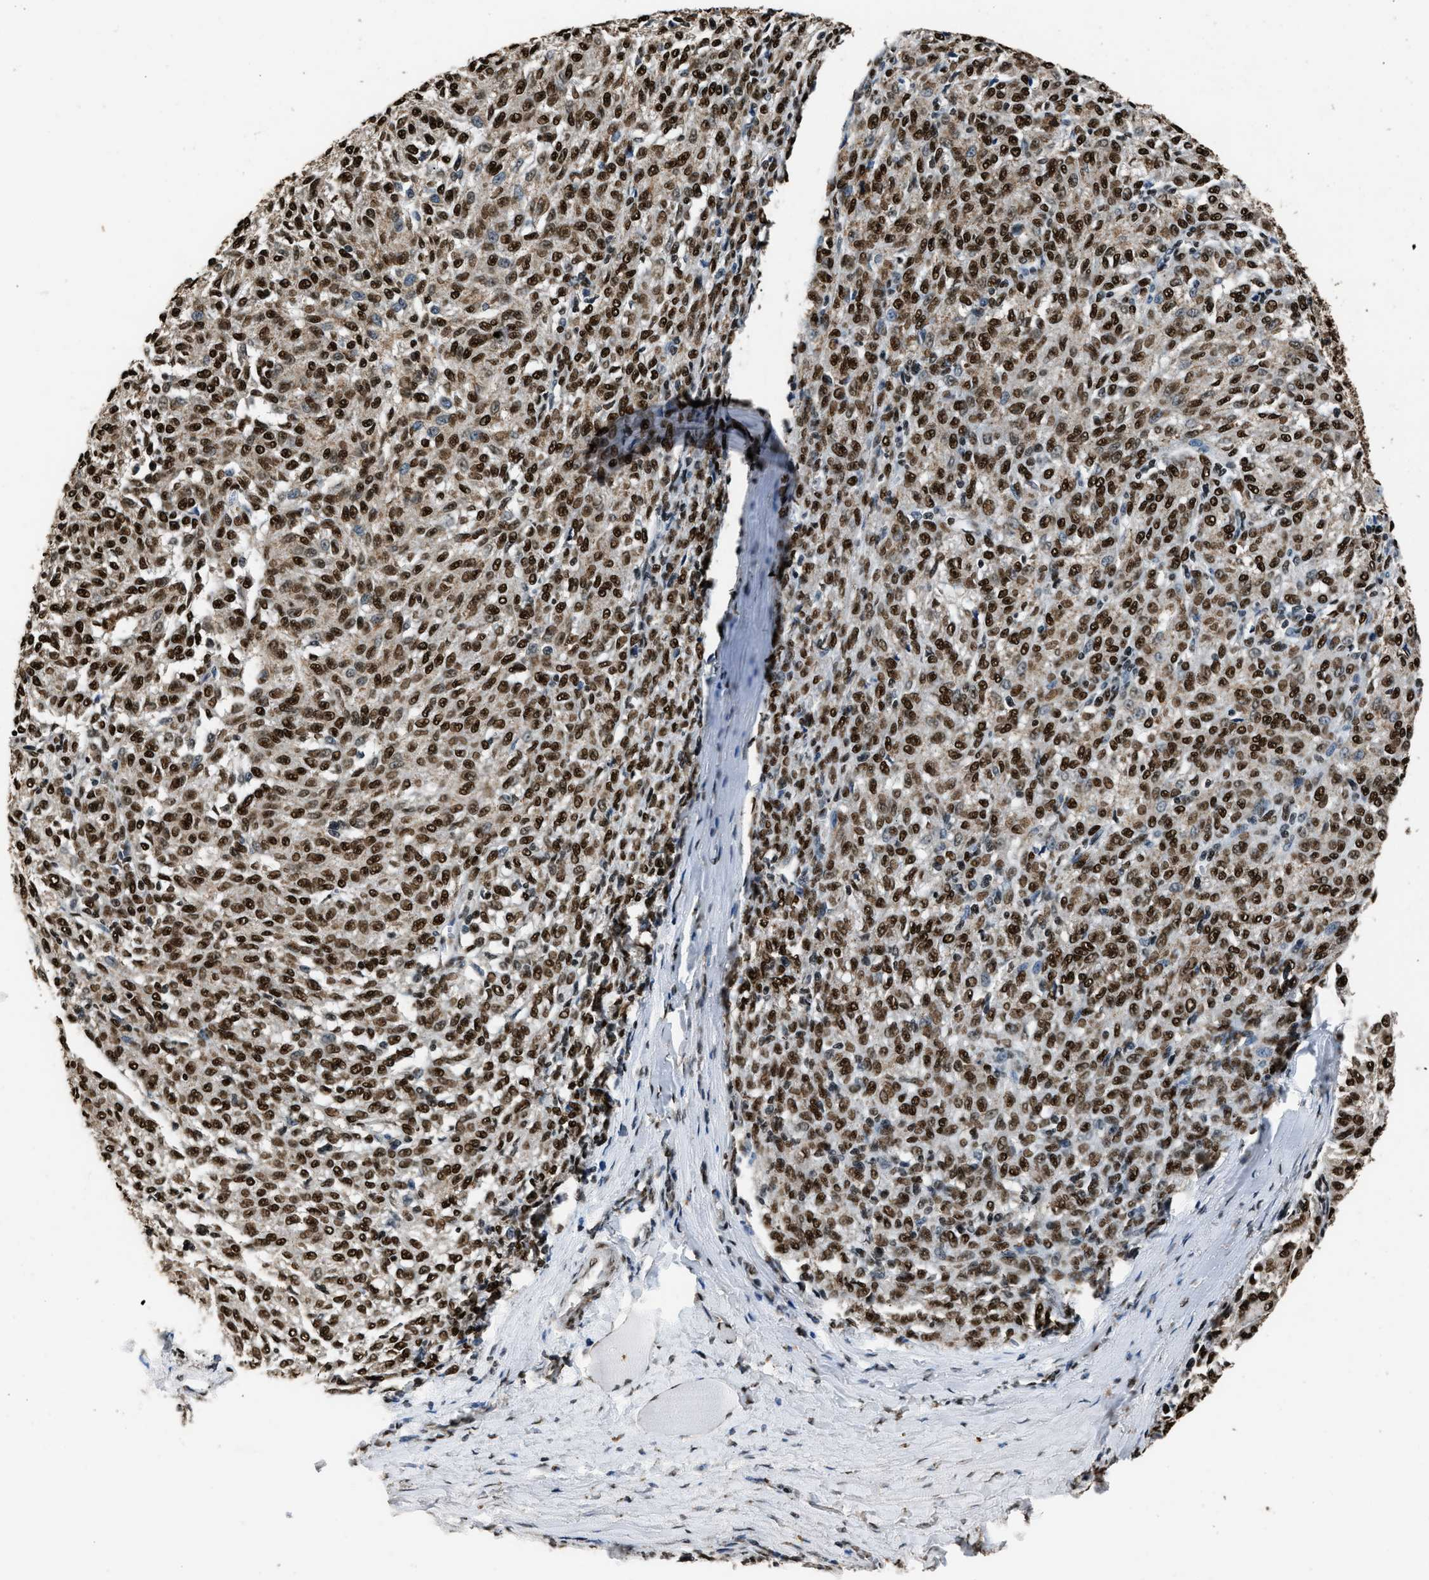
{"staining": {"intensity": "strong", "quantity": ">75%", "location": "nuclear"}, "tissue": "melanoma", "cell_type": "Tumor cells", "image_type": "cancer", "snomed": [{"axis": "morphology", "description": "Malignant melanoma, NOS"}, {"axis": "topography", "description": "Skin"}], "caption": "This is an image of IHC staining of melanoma, which shows strong positivity in the nuclear of tumor cells.", "gene": "SAFB", "patient": {"sex": "female", "age": 72}}